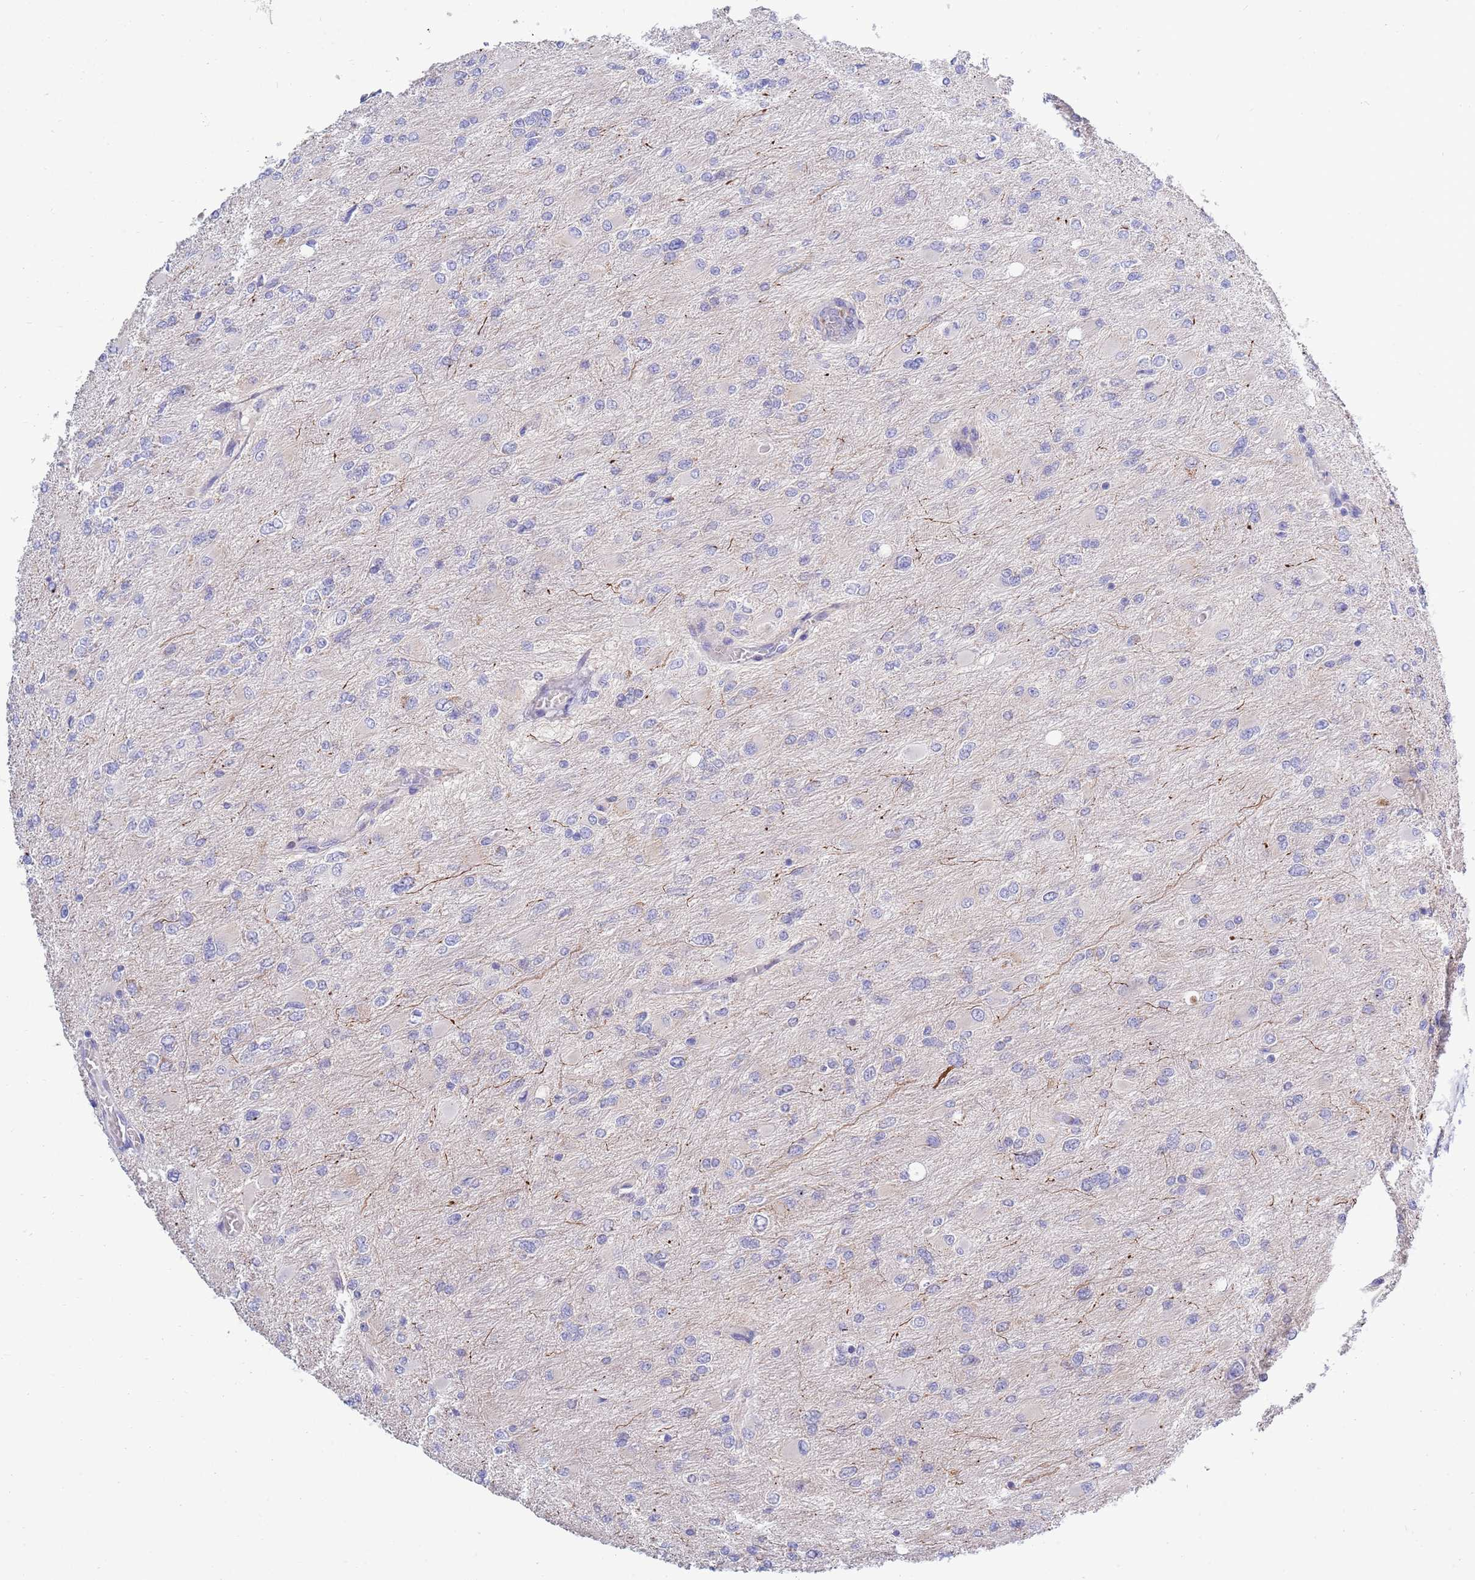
{"staining": {"intensity": "negative", "quantity": "none", "location": "none"}, "tissue": "glioma", "cell_type": "Tumor cells", "image_type": "cancer", "snomed": [{"axis": "morphology", "description": "Glioma, malignant, High grade"}, {"axis": "topography", "description": "Cerebral cortex"}], "caption": "Malignant glioma (high-grade) stained for a protein using immunohistochemistry displays no positivity tumor cells.", "gene": "EMC8", "patient": {"sex": "female", "age": 36}}